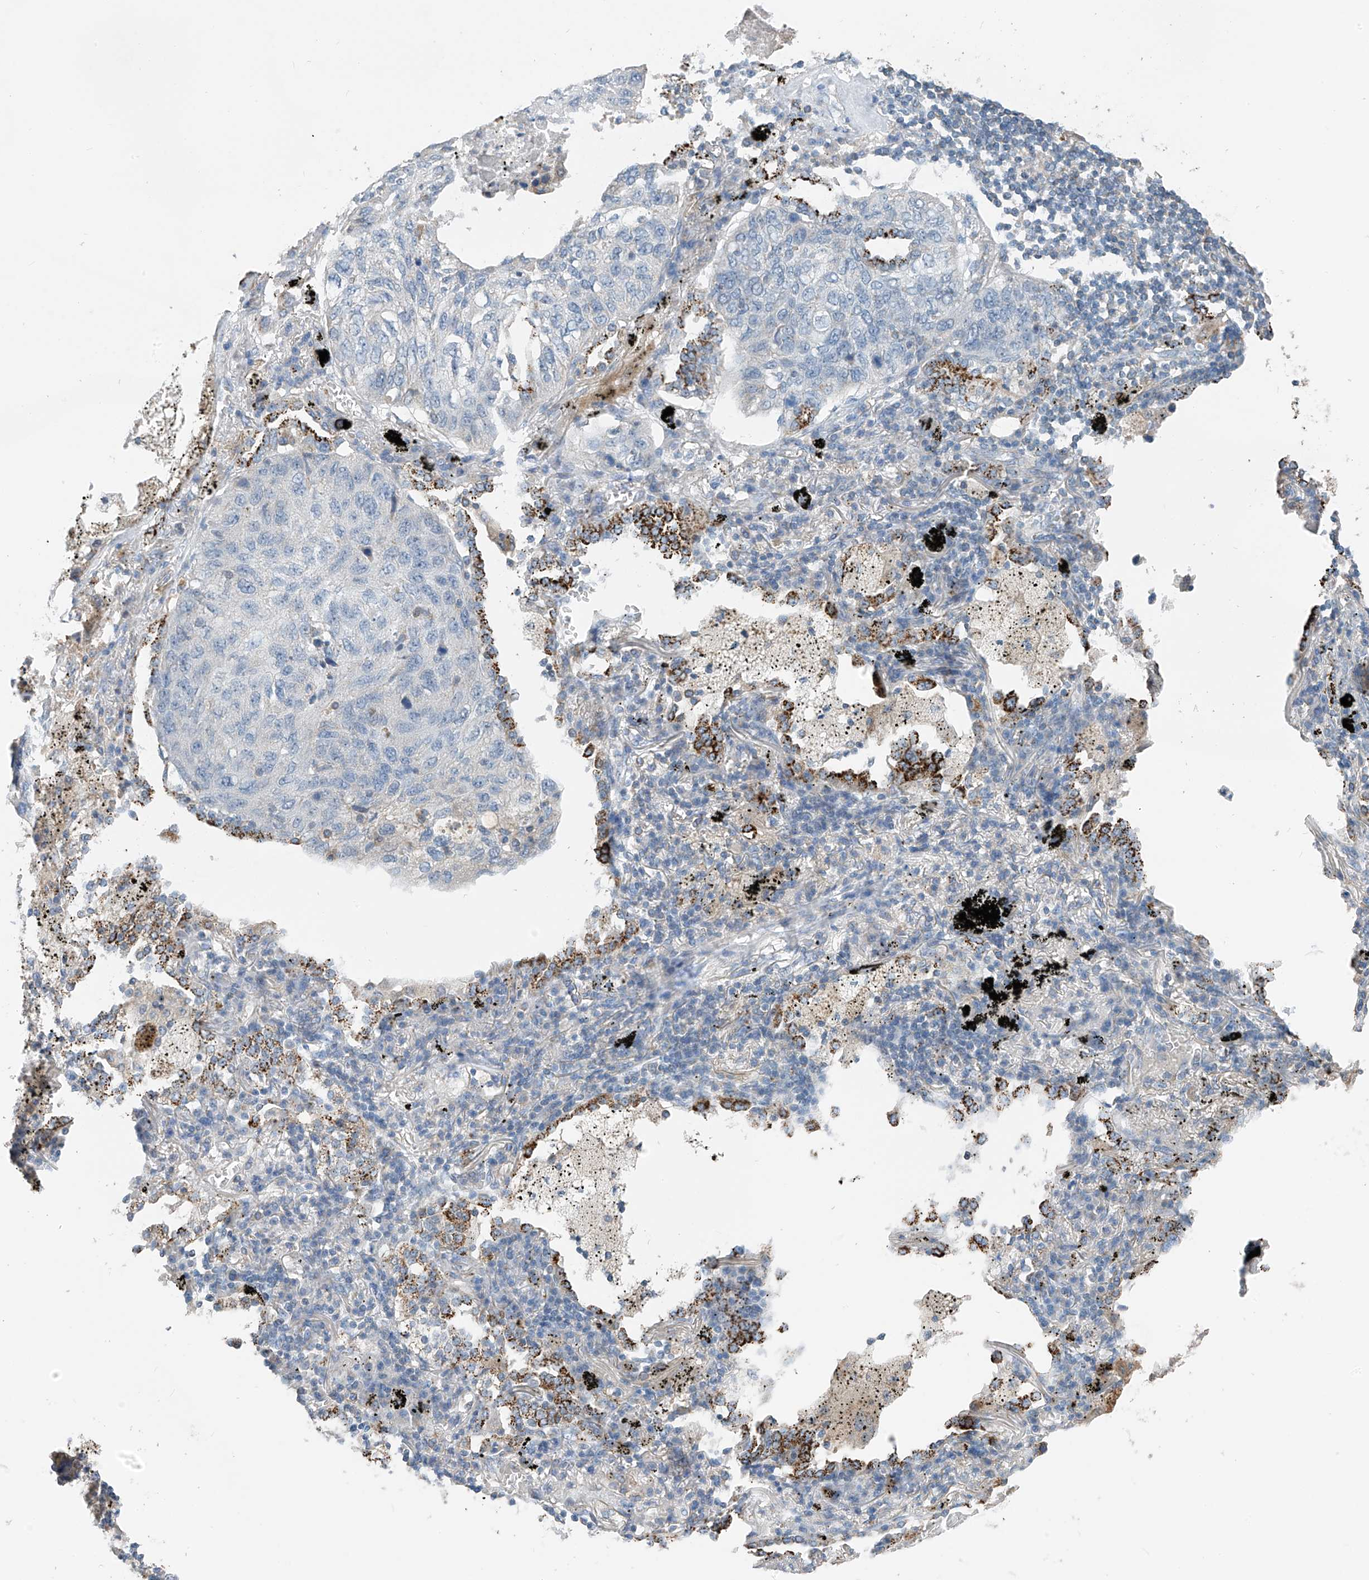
{"staining": {"intensity": "negative", "quantity": "none", "location": "none"}, "tissue": "lung cancer", "cell_type": "Tumor cells", "image_type": "cancer", "snomed": [{"axis": "morphology", "description": "Squamous cell carcinoma, NOS"}, {"axis": "topography", "description": "Lung"}], "caption": "Lung cancer stained for a protein using immunohistochemistry (IHC) exhibits no staining tumor cells.", "gene": "SYN3", "patient": {"sex": "female", "age": 63}}